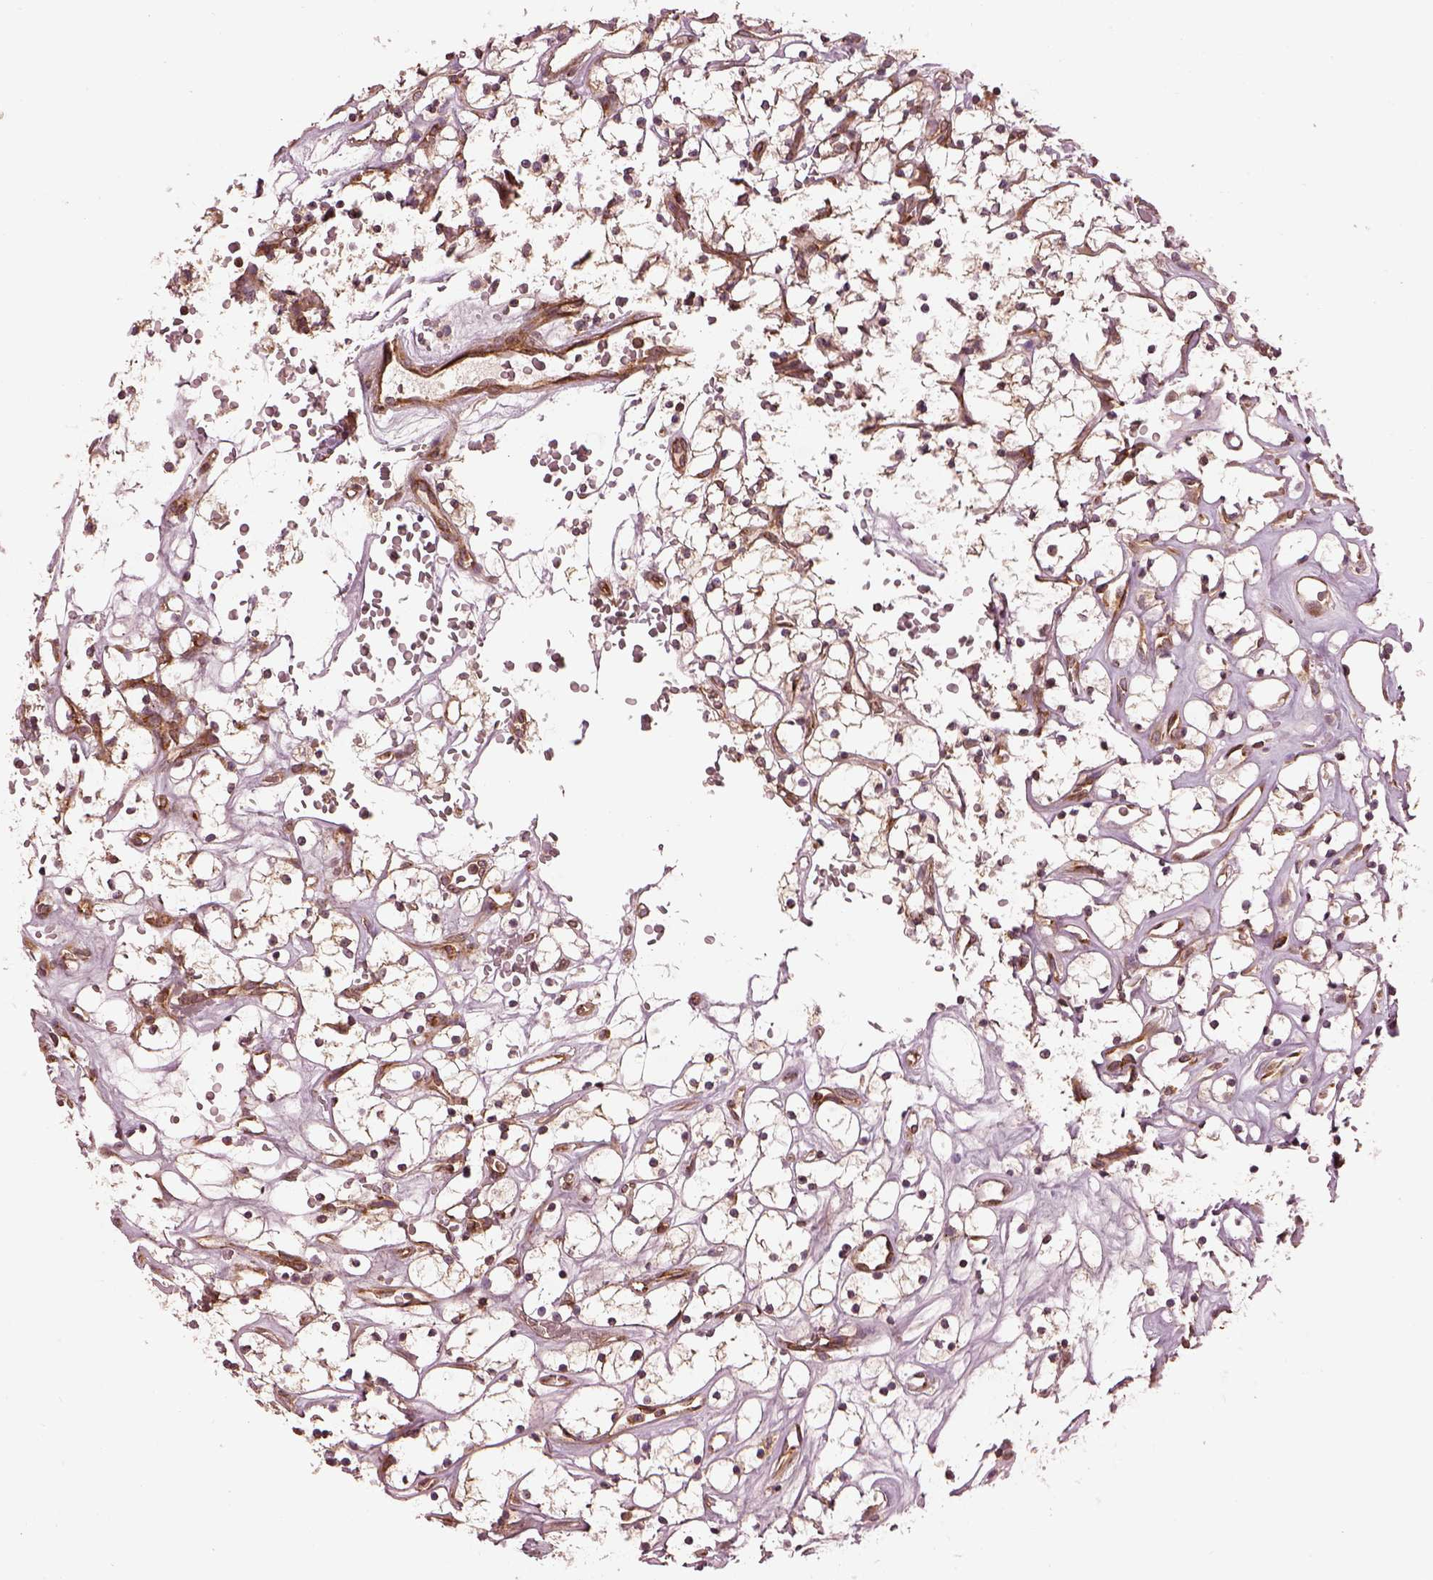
{"staining": {"intensity": "weak", "quantity": "<25%", "location": "cytoplasmic/membranous"}, "tissue": "renal cancer", "cell_type": "Tumor cells", "image_type": "cancer", "snomed": [{"axis": "morphology", "description": "Adenocarcinoma, NOS"}, {"axis": "topography", "description": "Kidney"}], "caption": "DAB immunohistochemical staining of human renal cancer demonstrates no significant expression in tumor cells.", "gene": "LSM14A", "patient": {"sex": "female", "age": 64}}